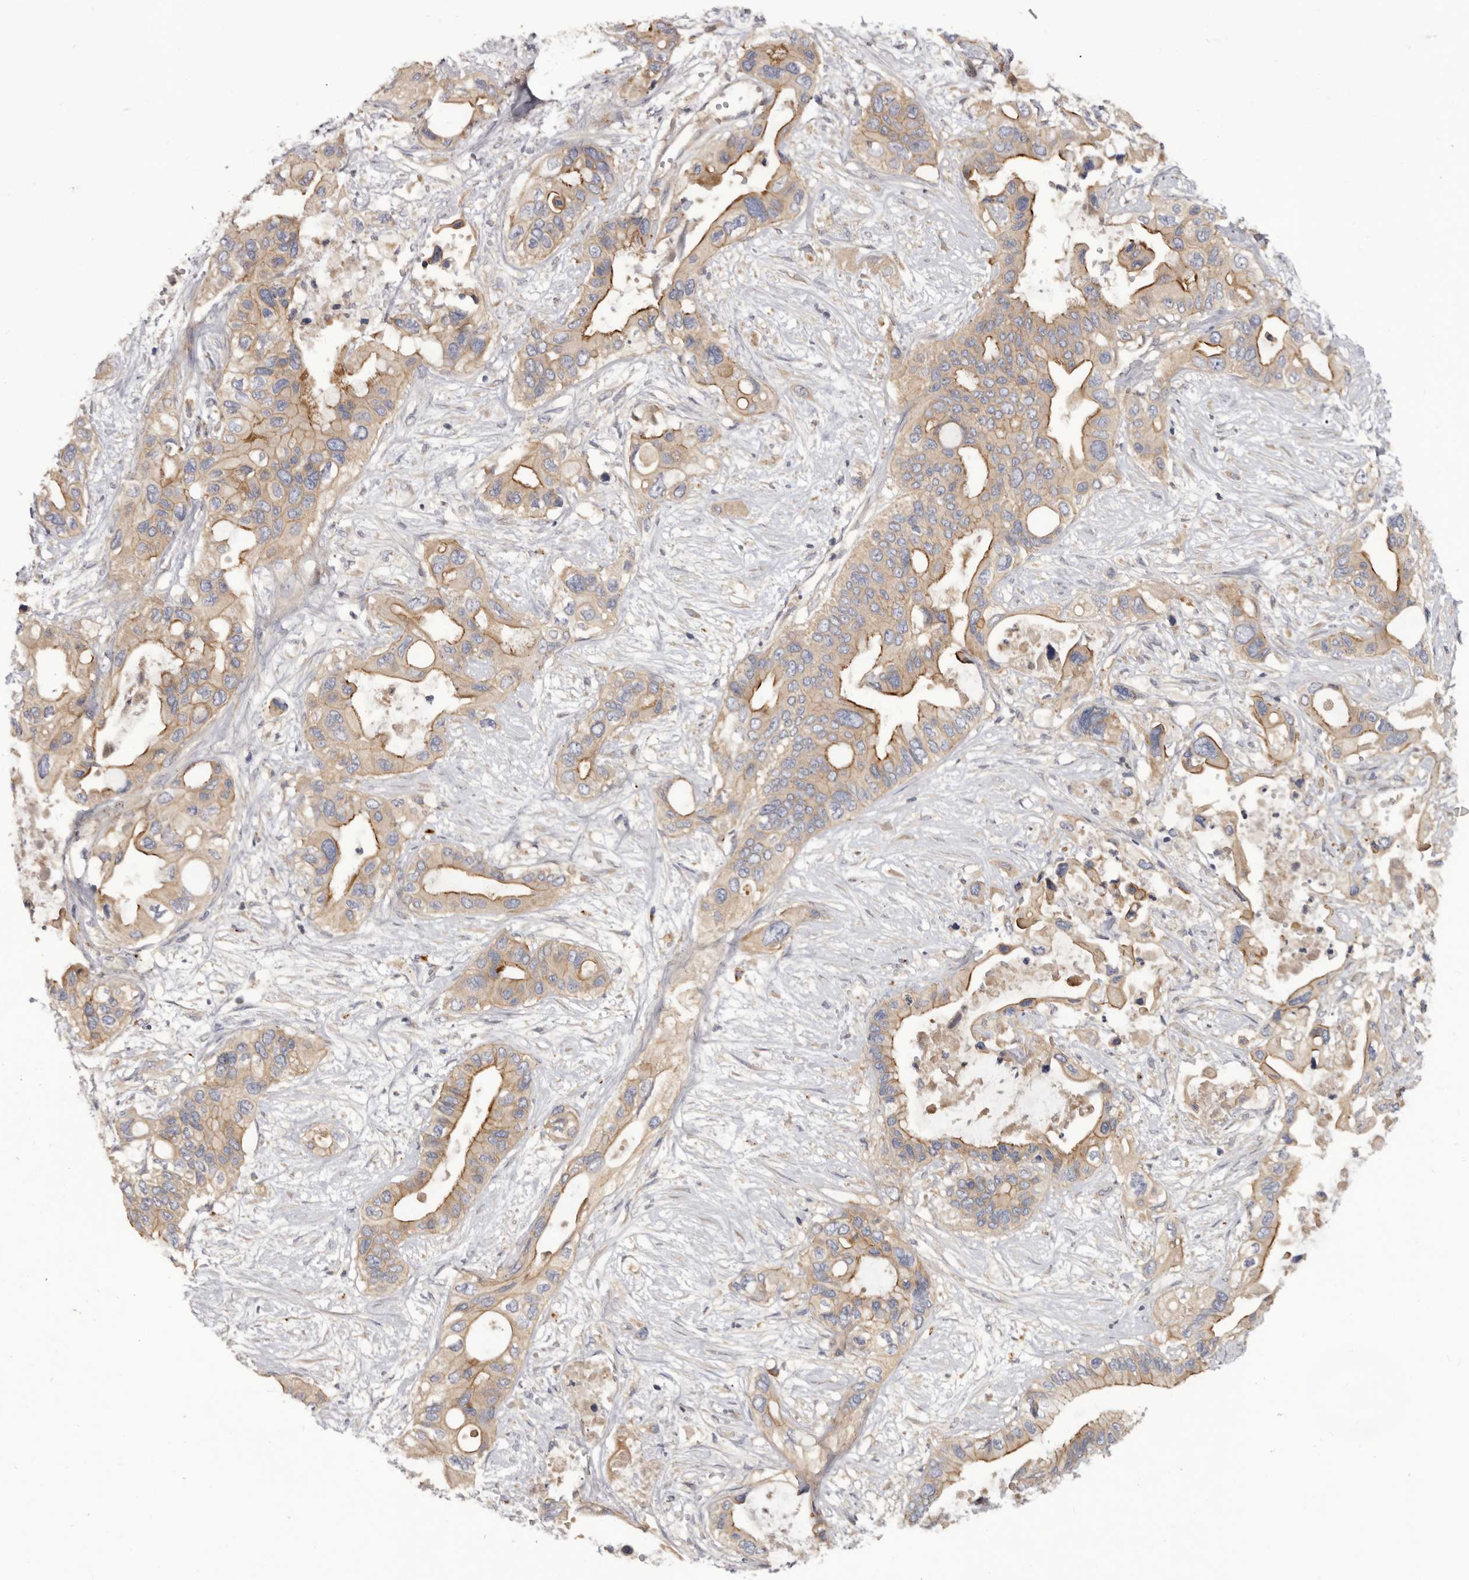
{"staining": {"intensity": "moderate", "quantity": "25%-75%", "location": "cytoplasmic/membranous"}, "tissue": "pancreatic cancer", "cell_type": "Tumor cells", "image_type": "cancer", "snomed": [{"axis": "morphology", "description": "Adenocarcinoma, NOS"}, {"axis": "topography", "description": "Pancreas"}], "caption": "The image shows staining of adenocarcinoma (pancreatic), revealing moderate cytoplasmic/membranous protein positivity (brown color) within tumor cells.", "gene": "INKA2", "patient": {"sex": "male", "age": 66}}